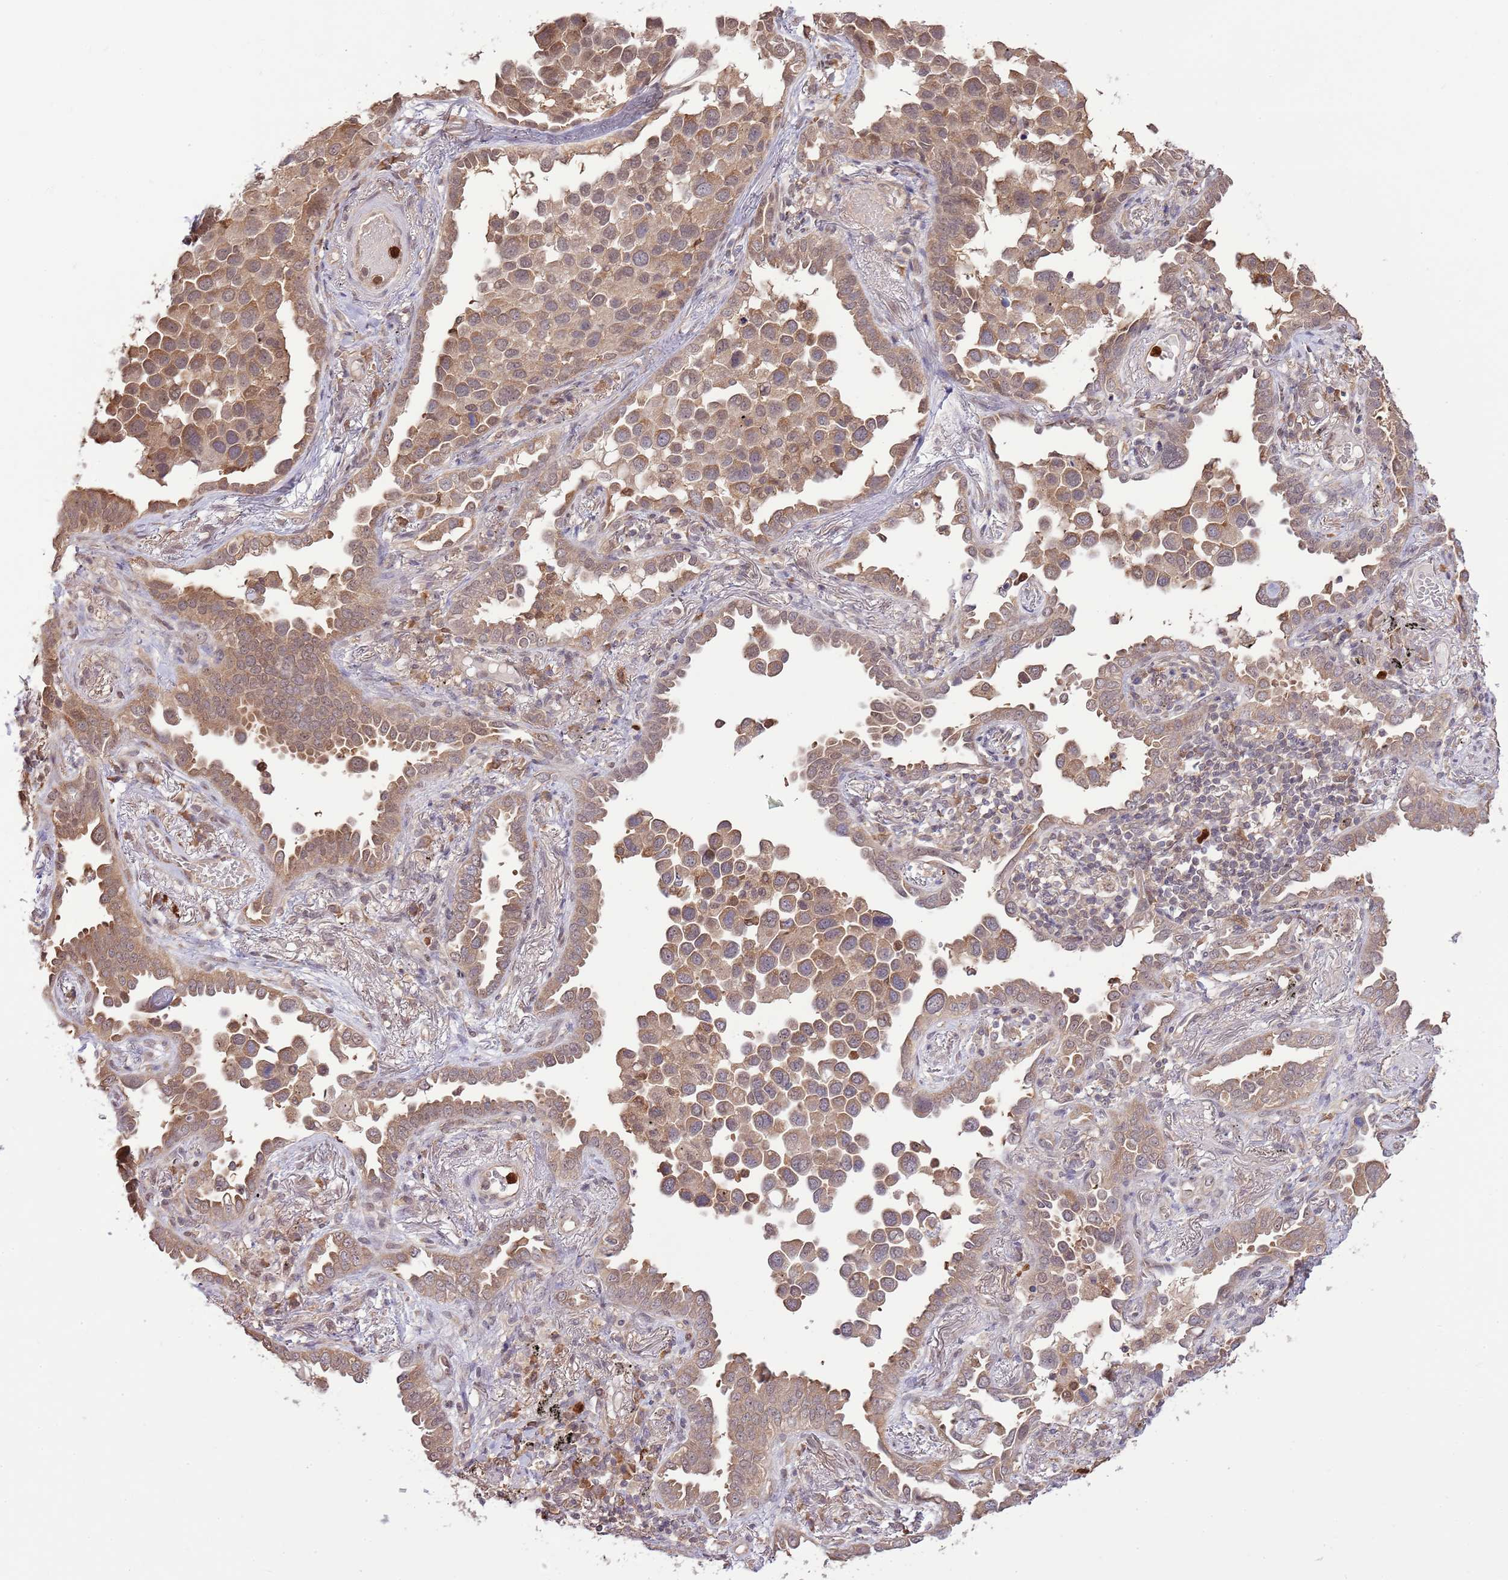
{"staining": {"intensity": "moderate", "quantity": ">75%", "location": "cytoplasmic/membranous,nuclear"}, "tissue": "lung cancer", "cell_type": "Tumor cells", "image_type": "cancer", "snomed": [{"axis": "morphology", "description": "Adenocarcinoma, NOS"}, {"axis": "topography", "description": "Lung"}], "caption": "Human lung adenocarcinoma stained with a brown dye demonstrates moderate cytoplasmic/membranous and nuclear positive staining in about >75% of tumor cells.", "gene": "AMIGO1", "patient": {"sex": "male", "age": 67}}